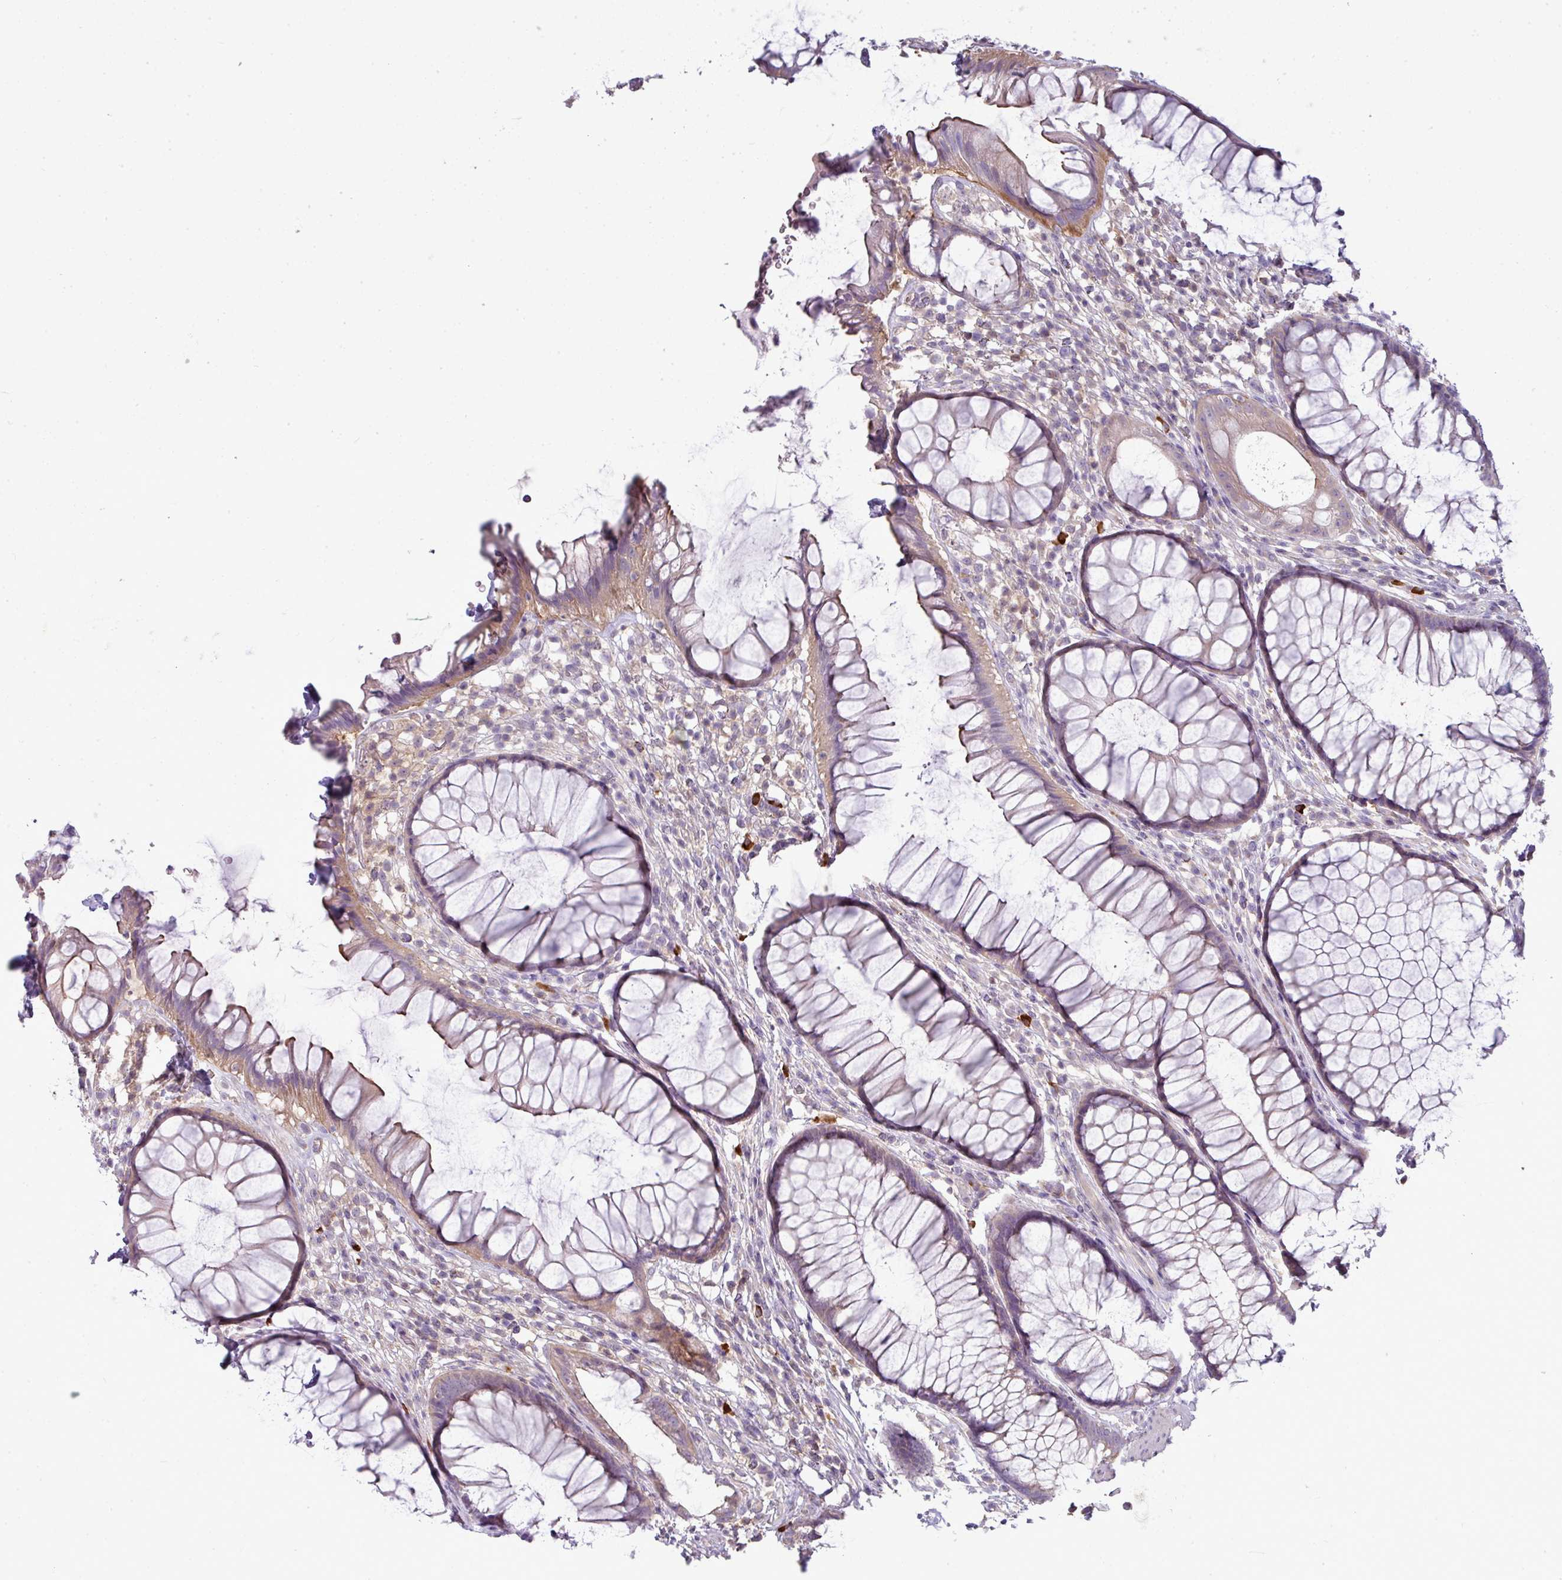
{"staining": {"intensity": "moderate", "quantity": "25%-75%", "location": "cytoplasmic/membranous"}, "tissue": "rectum", "cell_type": "Glandular cells", "image_type": "normal", "snomed": [{"axis": "morphology", "description": "Normal tissue, NOS"}, {"axis": "topography", "description": "Smooth muscle"}, {"axis": "topography", "description": "Rectum"}], "caption": "Protein positivity by immunohistochemistry reveals moderate cytoplasmic/membranous positivity in approximately 25%-75% of glandular cells in normal rectum.", "gene": "STAT5A", "patient": {"sex": "male", "age": 53}}